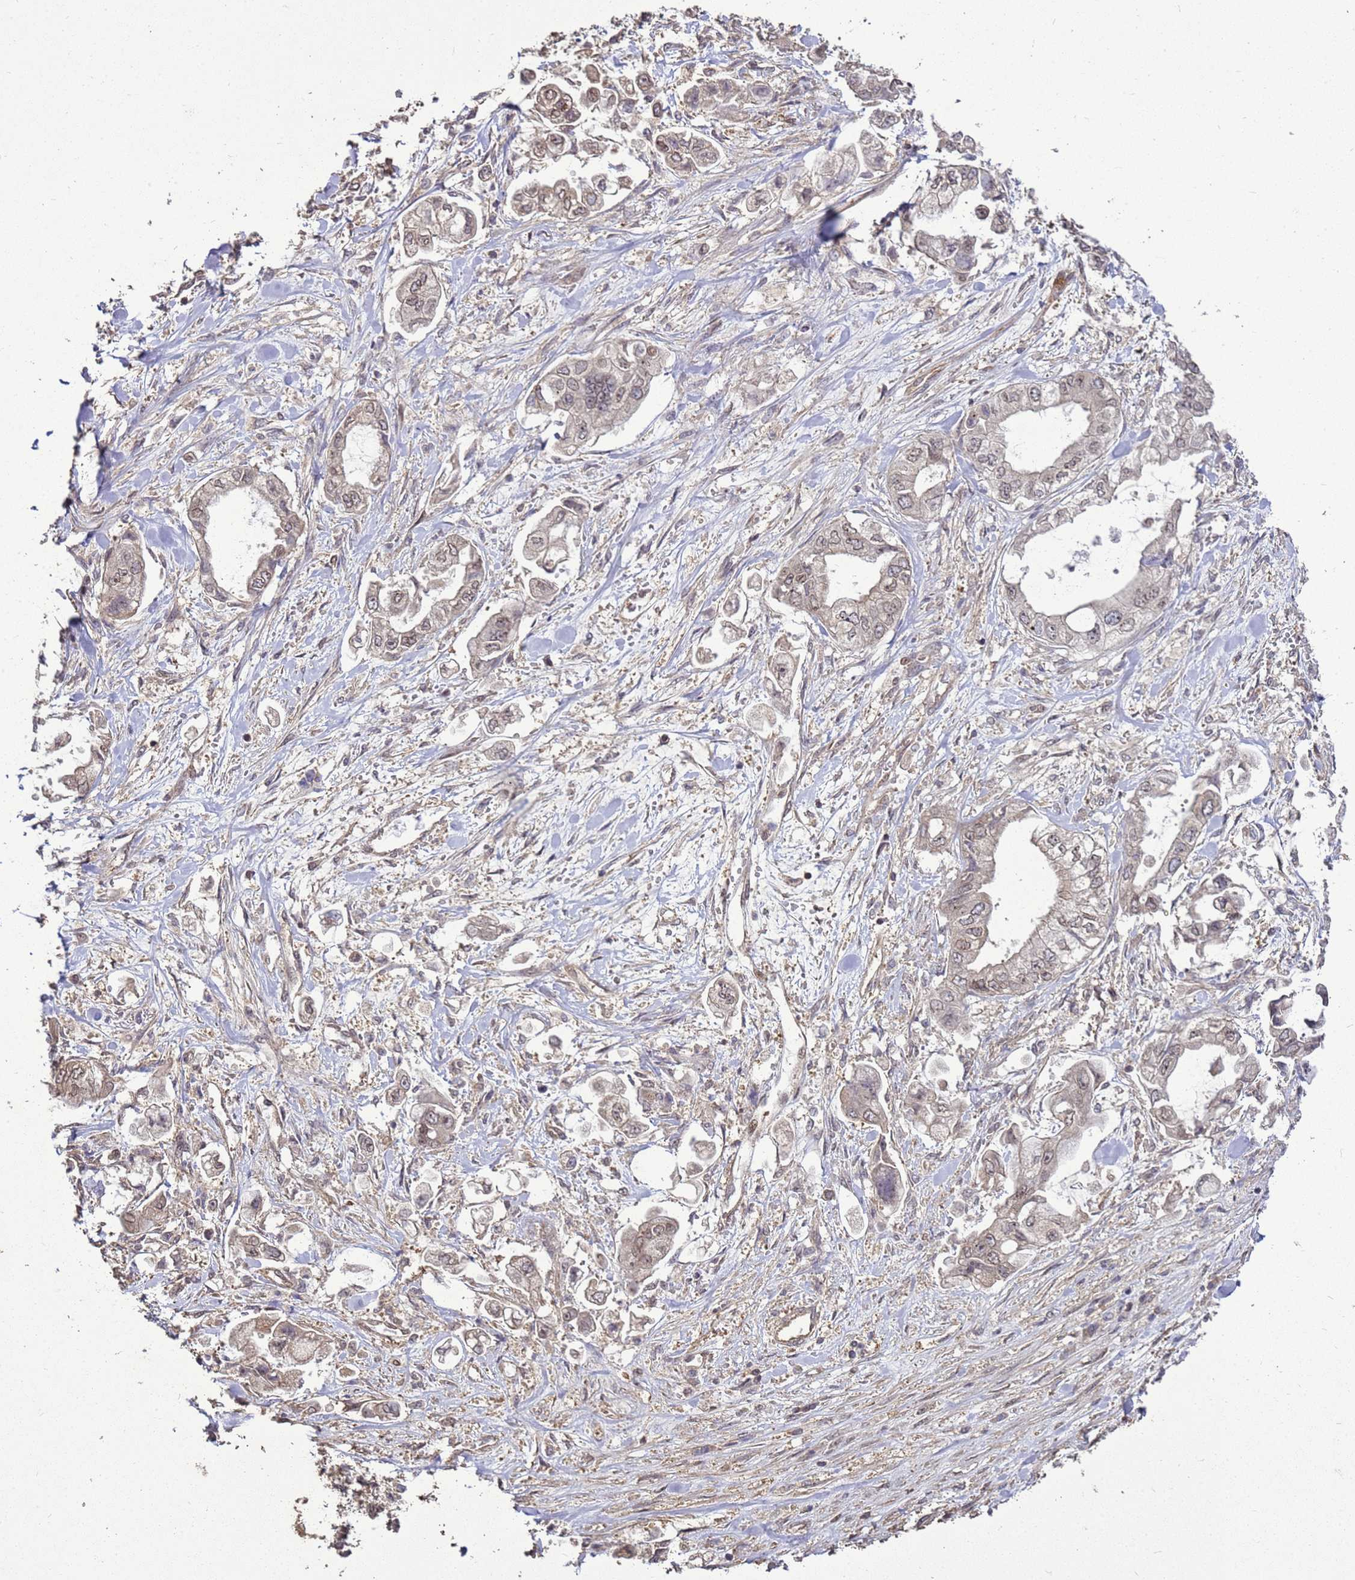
{"staining": {"intensity": "weak", "quantity": "25%-75%", "location": "nuclear"}, "tissue": "stomach cancer", "cell_type": "Tumor cells", "image_type": "cancer", "snomed": [{"axis": "morphology", "description": "Adenocarcinoma, NOS"}, {"axis": "topography", "description": "Stomach"}], "caption": "Immunohistochemical staining of human stomach adenocarcinoma displays weak nuclear protein positivity in about 25%-75% of tumor cells.", "gene": "CRBN", "patient": {"sex": "male", "age": 62}}